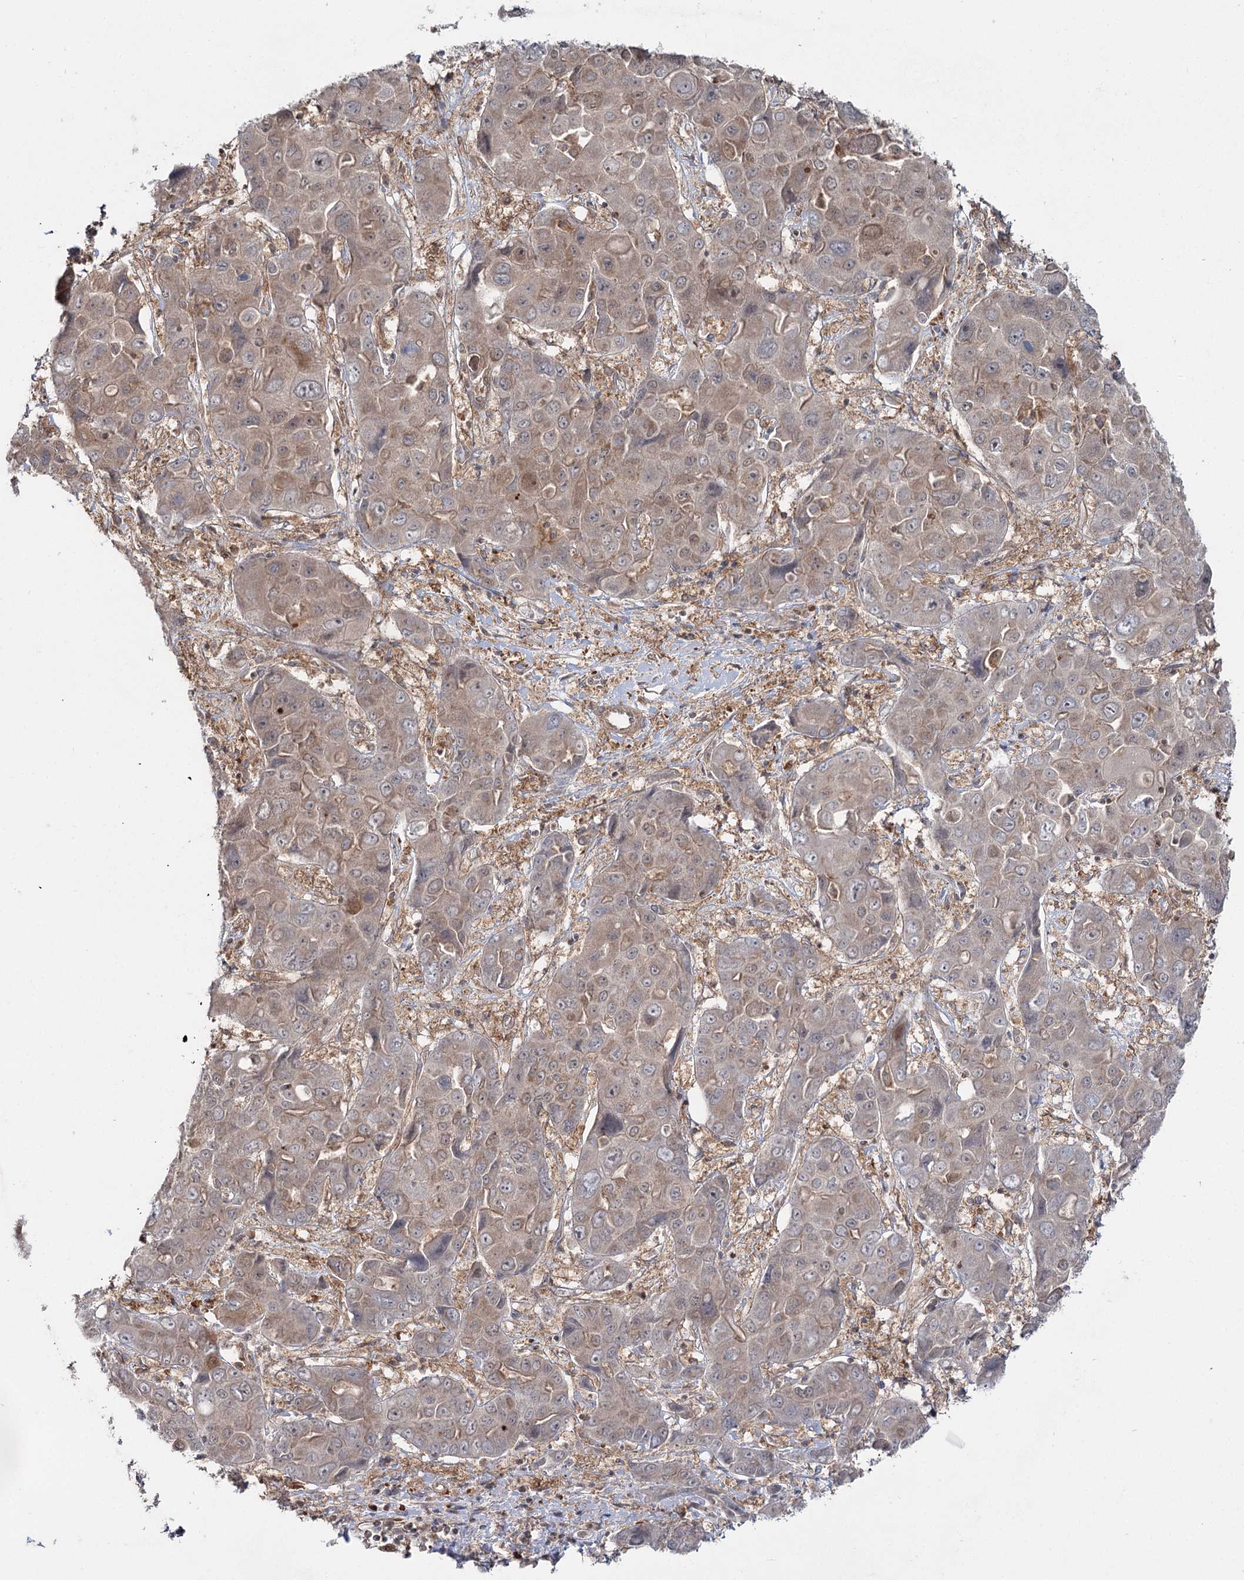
{"staining": {"intensity": "weak", "quantity": ">75%", "location": "cytoplasmic/membranous"}, "tissue": "liver cancer", "cell_type": "Tumor cells", "image_type": "cancer", "snomed": [{"axis": "morphology", "description": "Cholangiocarcinoma"}, {"axis": "topography", "description": "Liver"}], "caption": "Immunohistochemistry image of liver cancer (cholangiocarcinoma) stained for a protein (brown), which displays low levels of weak cytoplasmic/membranous staining in approximately >75% of tumor cells.", "gene": "WDR44", "patient": {"sex": "male", "age": 67}}